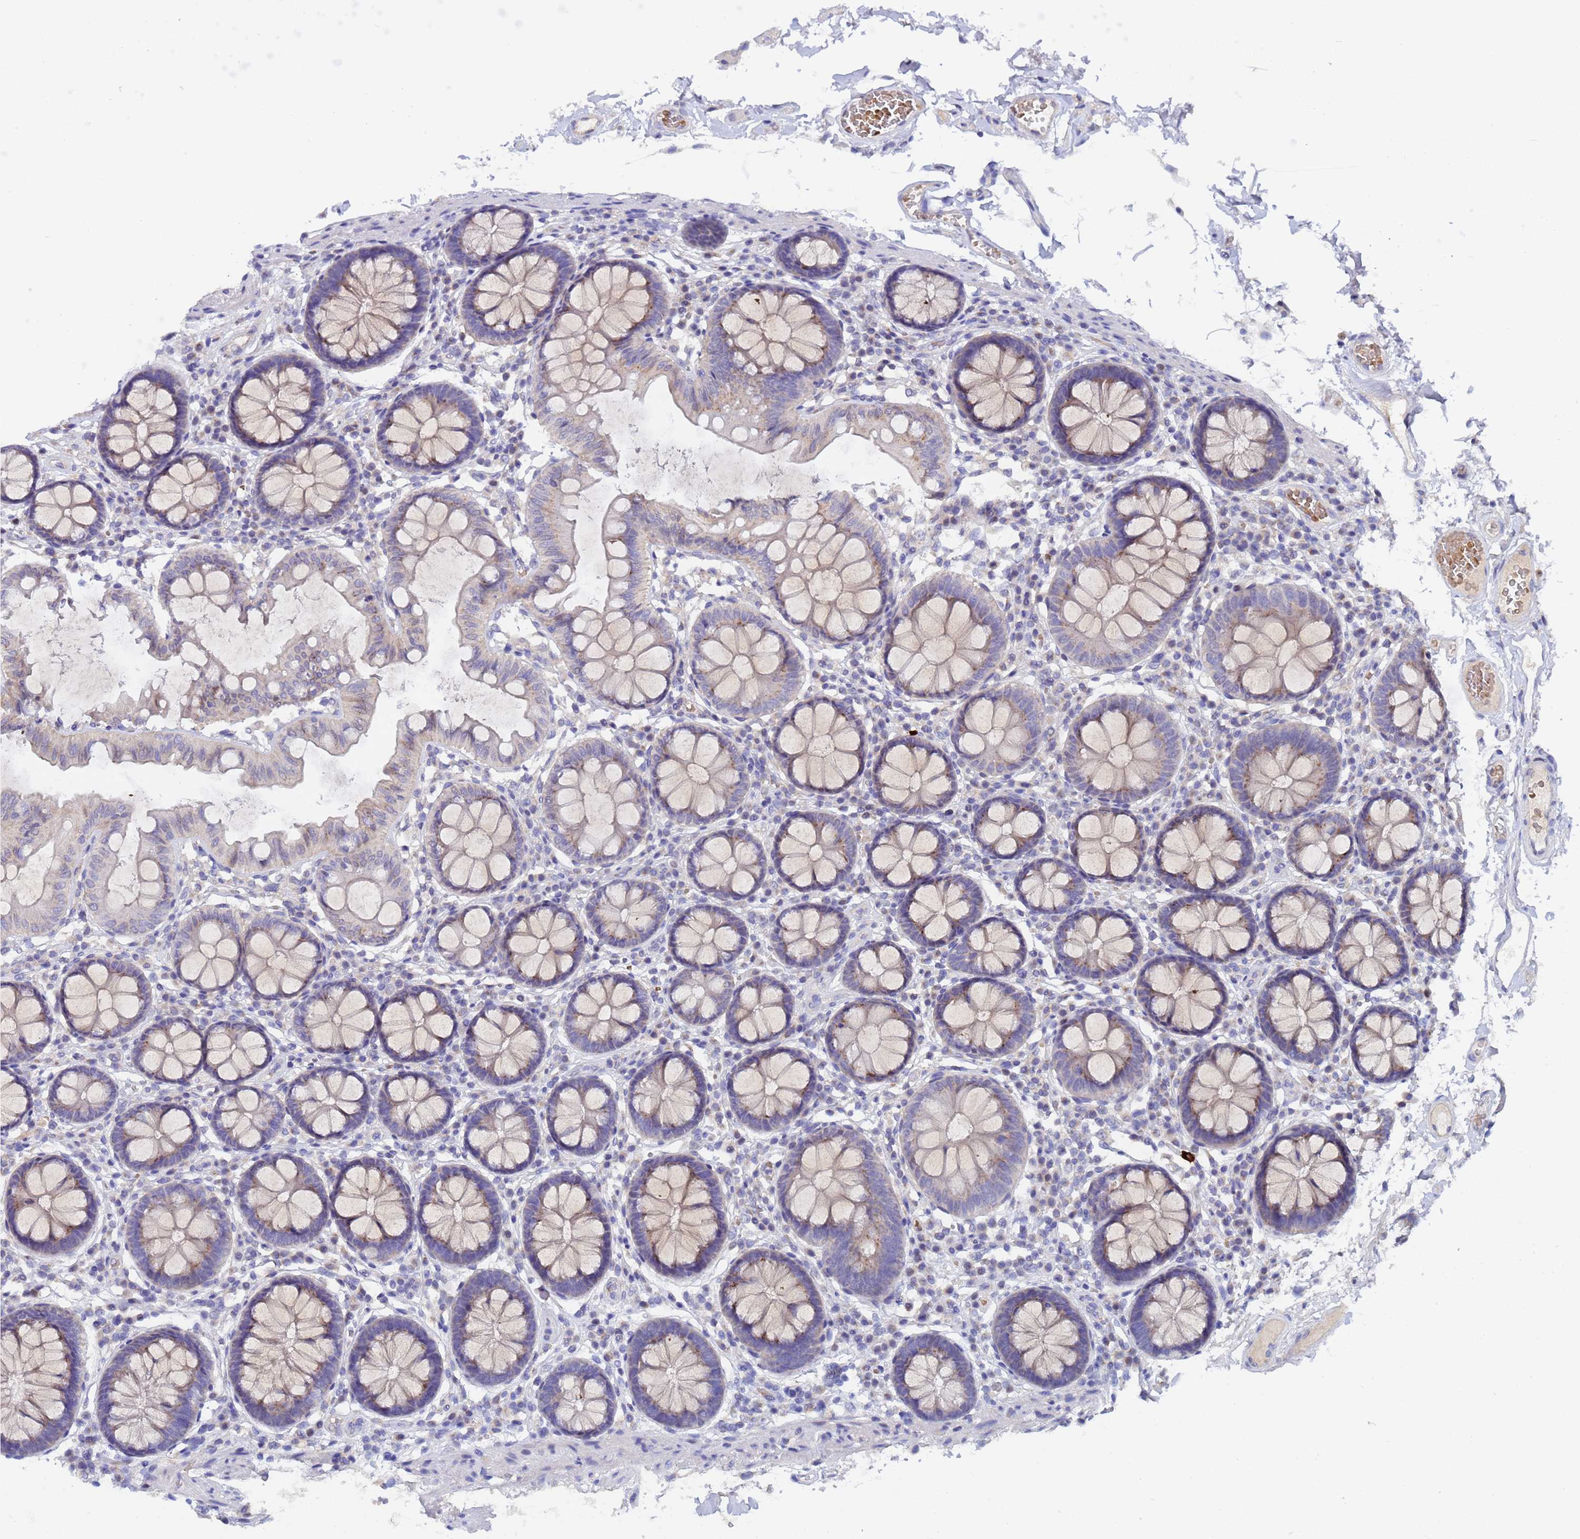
{"staining": {"intensity": "negative", "quantity": "none", "location": "none"}, "tissue": "colon", "cell_type": "Endothelial cells", "image_type": "normal", "snomed": [{"axis": "morphology", "description": "Normal tissue, NOS"}, {"axis": "topography", "description": "Colon"}], "caption": "This histopathology image is of unremarkable colon stained with IHC to label a protein in brown with the nuclei are counter-stained blue. There is no staining in endothelial cells. (DAB (3,3'-diaminobenzidine) immunohistochemistry (IHC) with hematoxylin counter stain).", "gene": "IHO1", "patient": {"sex": "male", "age": 84}}